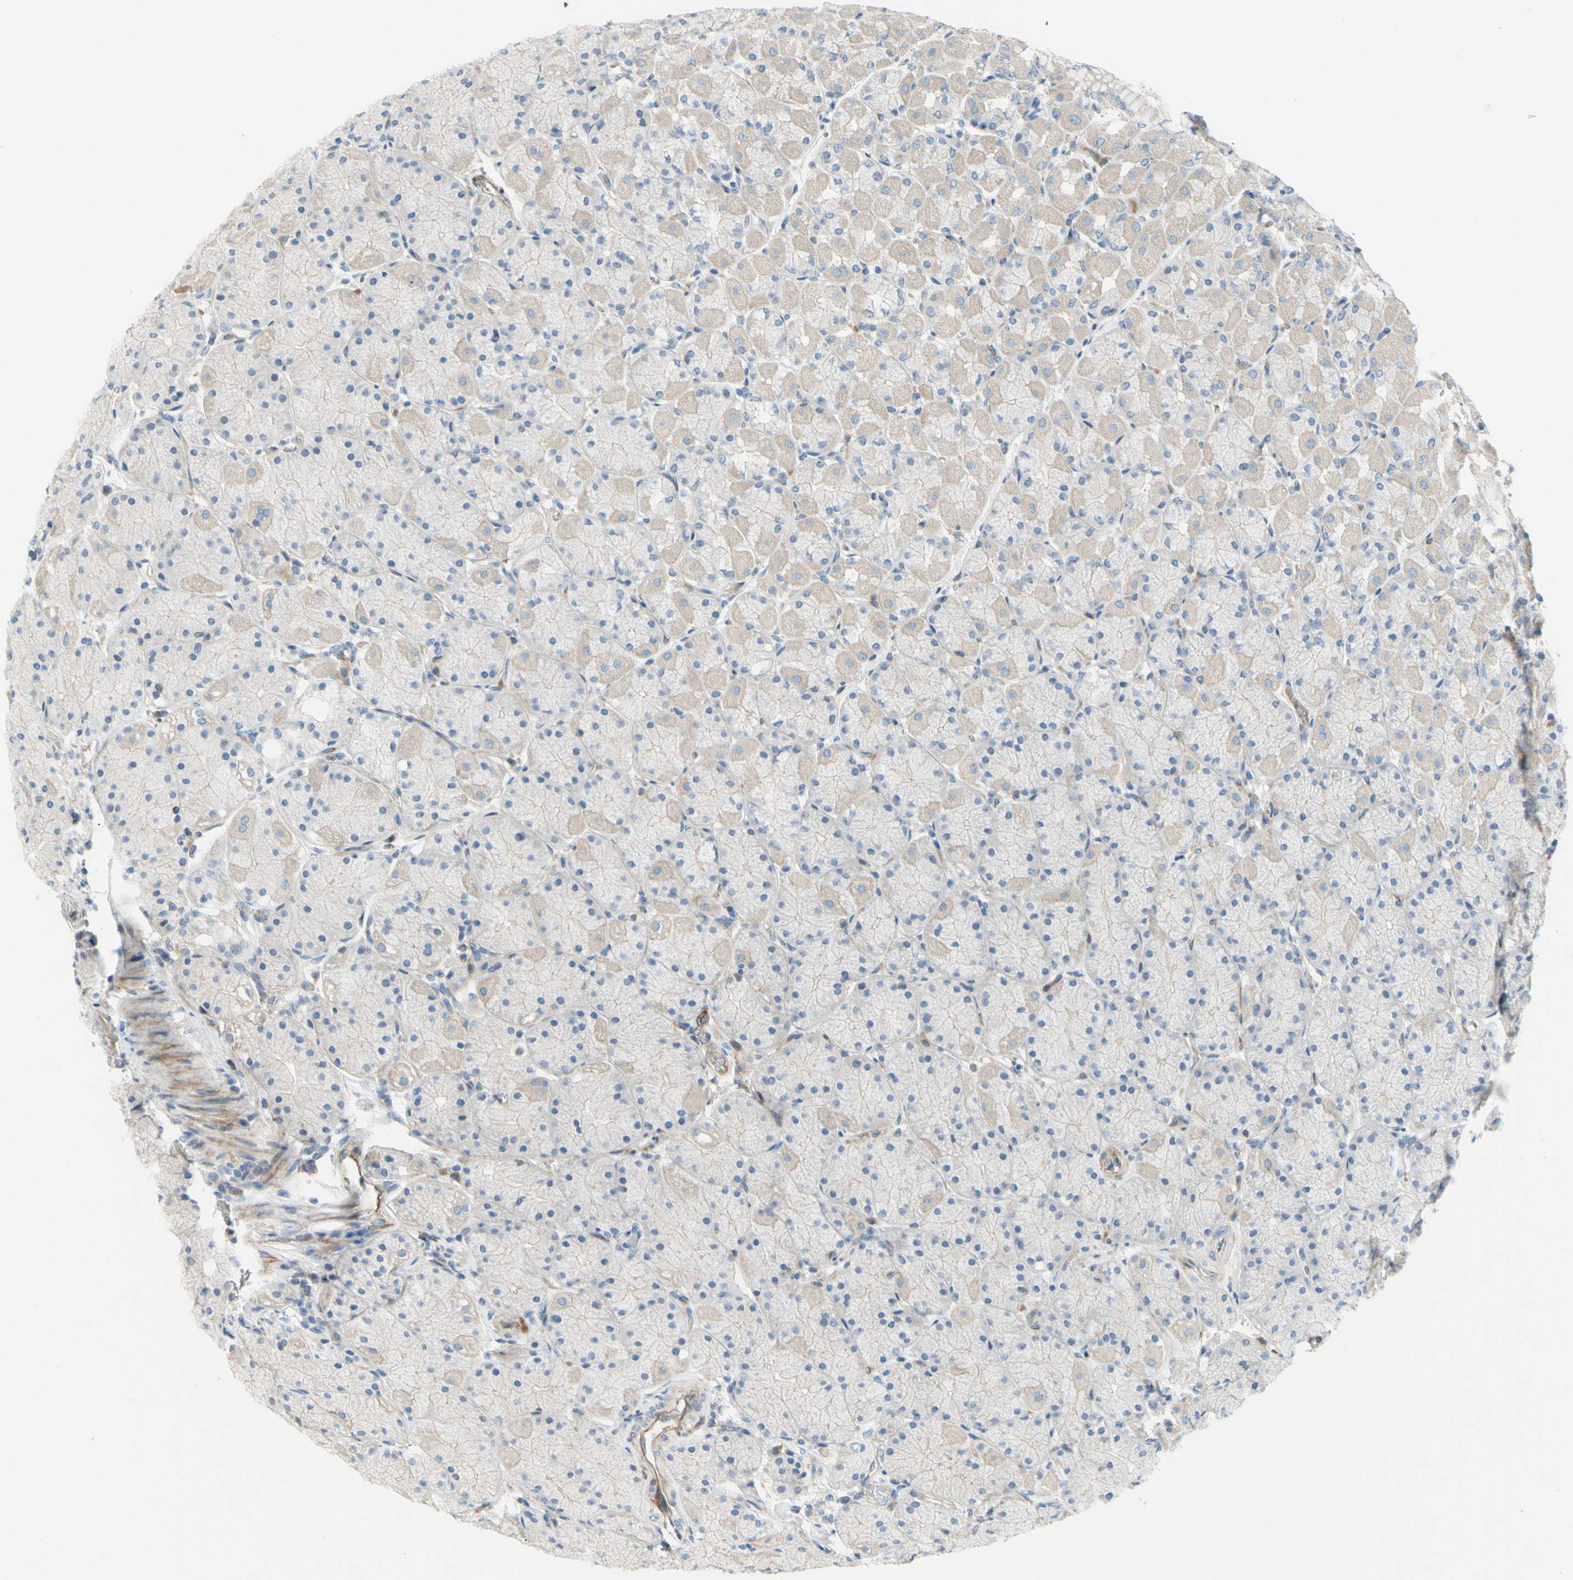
{"staining": {"intensity": "weak", "quantity": ">75%", "location": "cytoplasmic/membranous"}, "tissue": "stomach", "cell_type": "Glandular cells", "image_type": "normal", "snomed": [{"axis": "morphology", "description": "Normal tissue, NOS"}, {"axis": "topography", "description": "Stomach, upper"}], "caption": "Normal stomach reveals weak cytoplasmic/membranous expression in approximately >75% of glandular cells, visualized by immunohistochemistry. The staining was performed using DAB (3,3'-diaminobenzidine), with brown indicating positive protein expression. Nuclei are stained blue with hematoxylin.", "gene": "PAK2", "patient": {"sex": "female", "age": 56}}